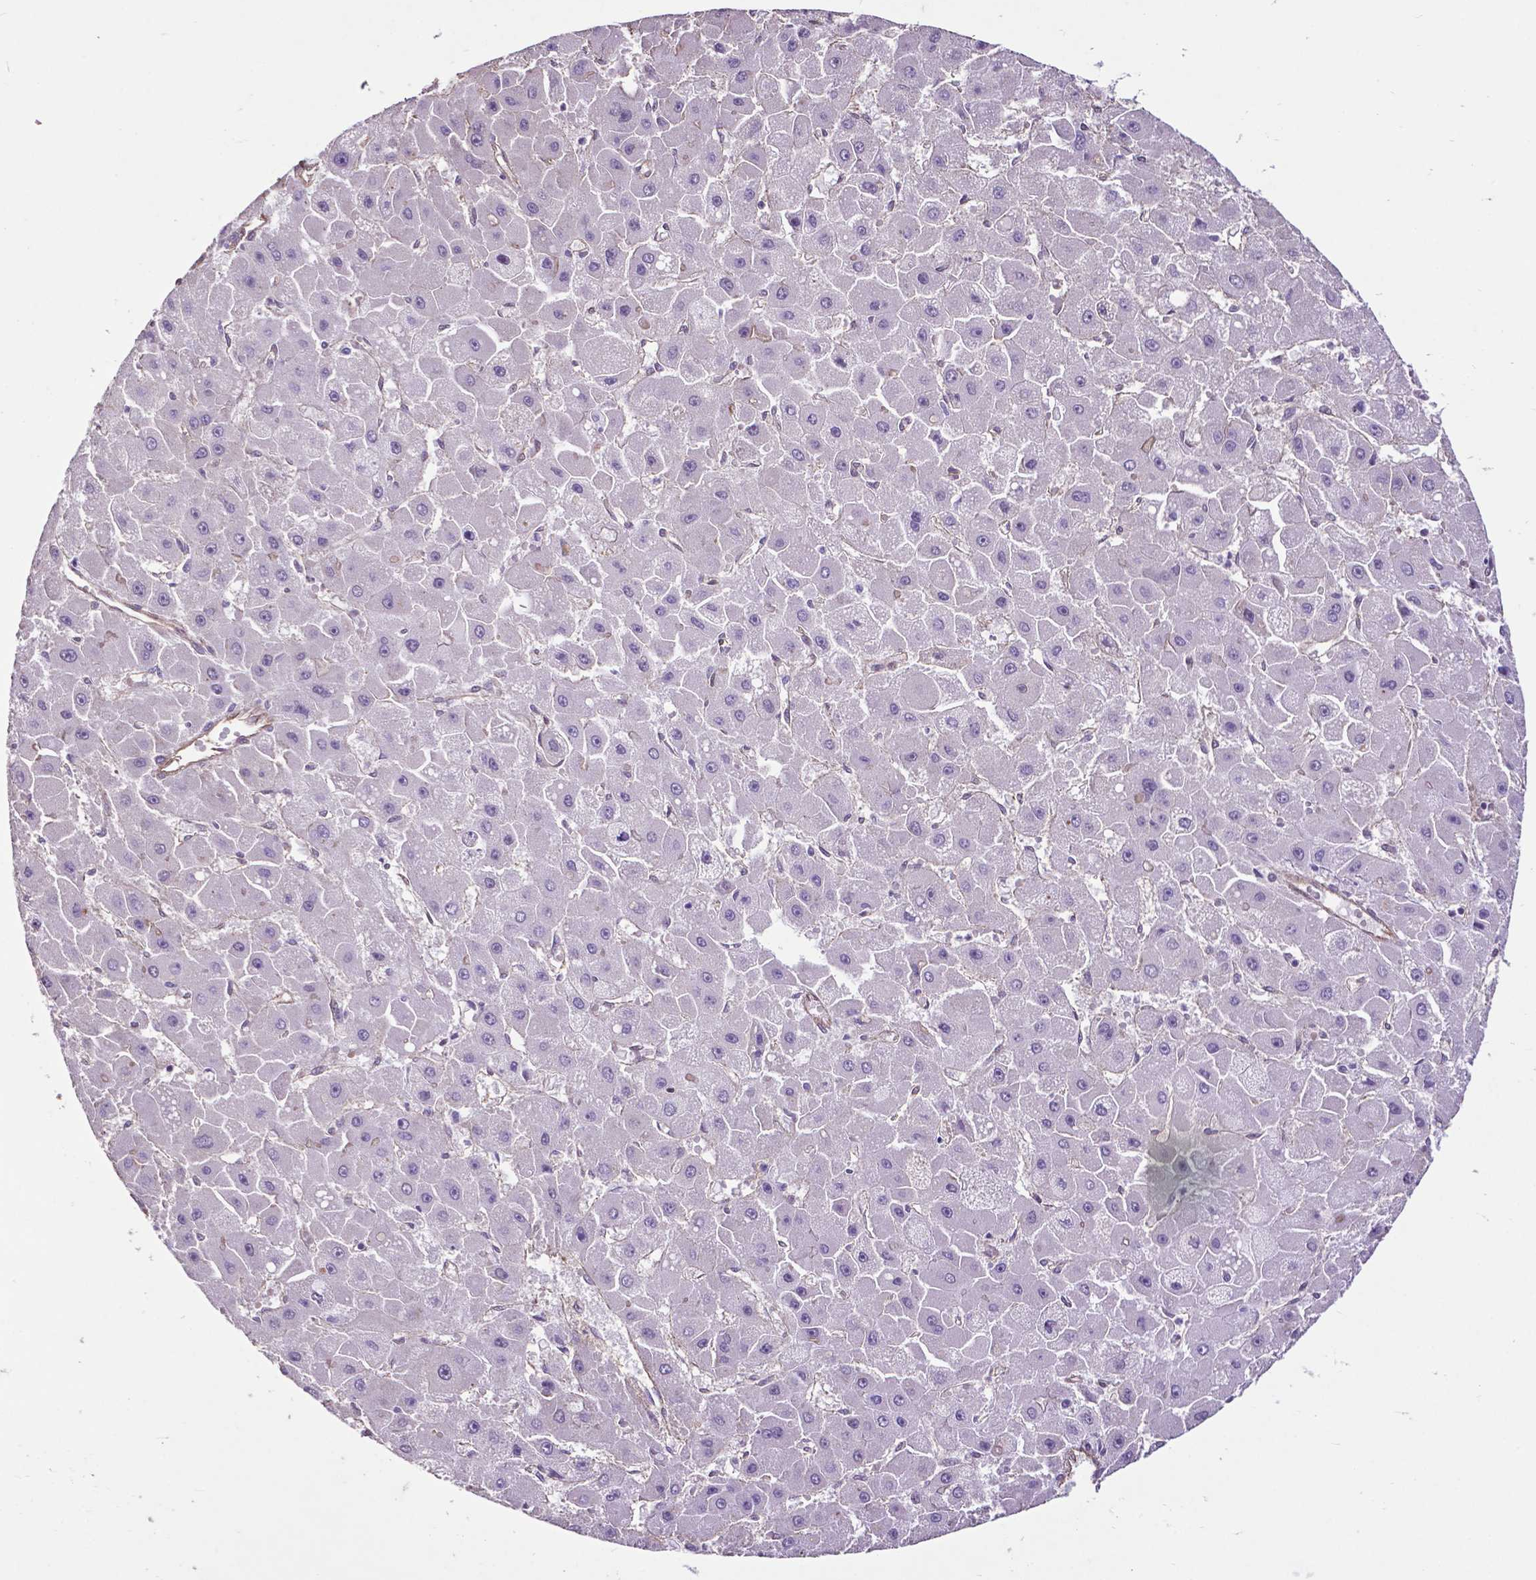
{"staining": {"intensity": "negative", "quantity": "none", "location": "none"}, "tissue": "liver cancer", "cell_type": "Tumor cells", "image_type": "cancer", "snomed": [{"axis": "morphology", "description": "Carcinoma, Hepatocellular, NOS"}, {"axis": "topography", "description": "Liver"}], "caption": "Immunohistochemistry of human hepatocellular carcinoma (liver) displays no expression in tumor cells.", "gene": "PDLIM1", "patient": {"sex": "female", "age": 25}}